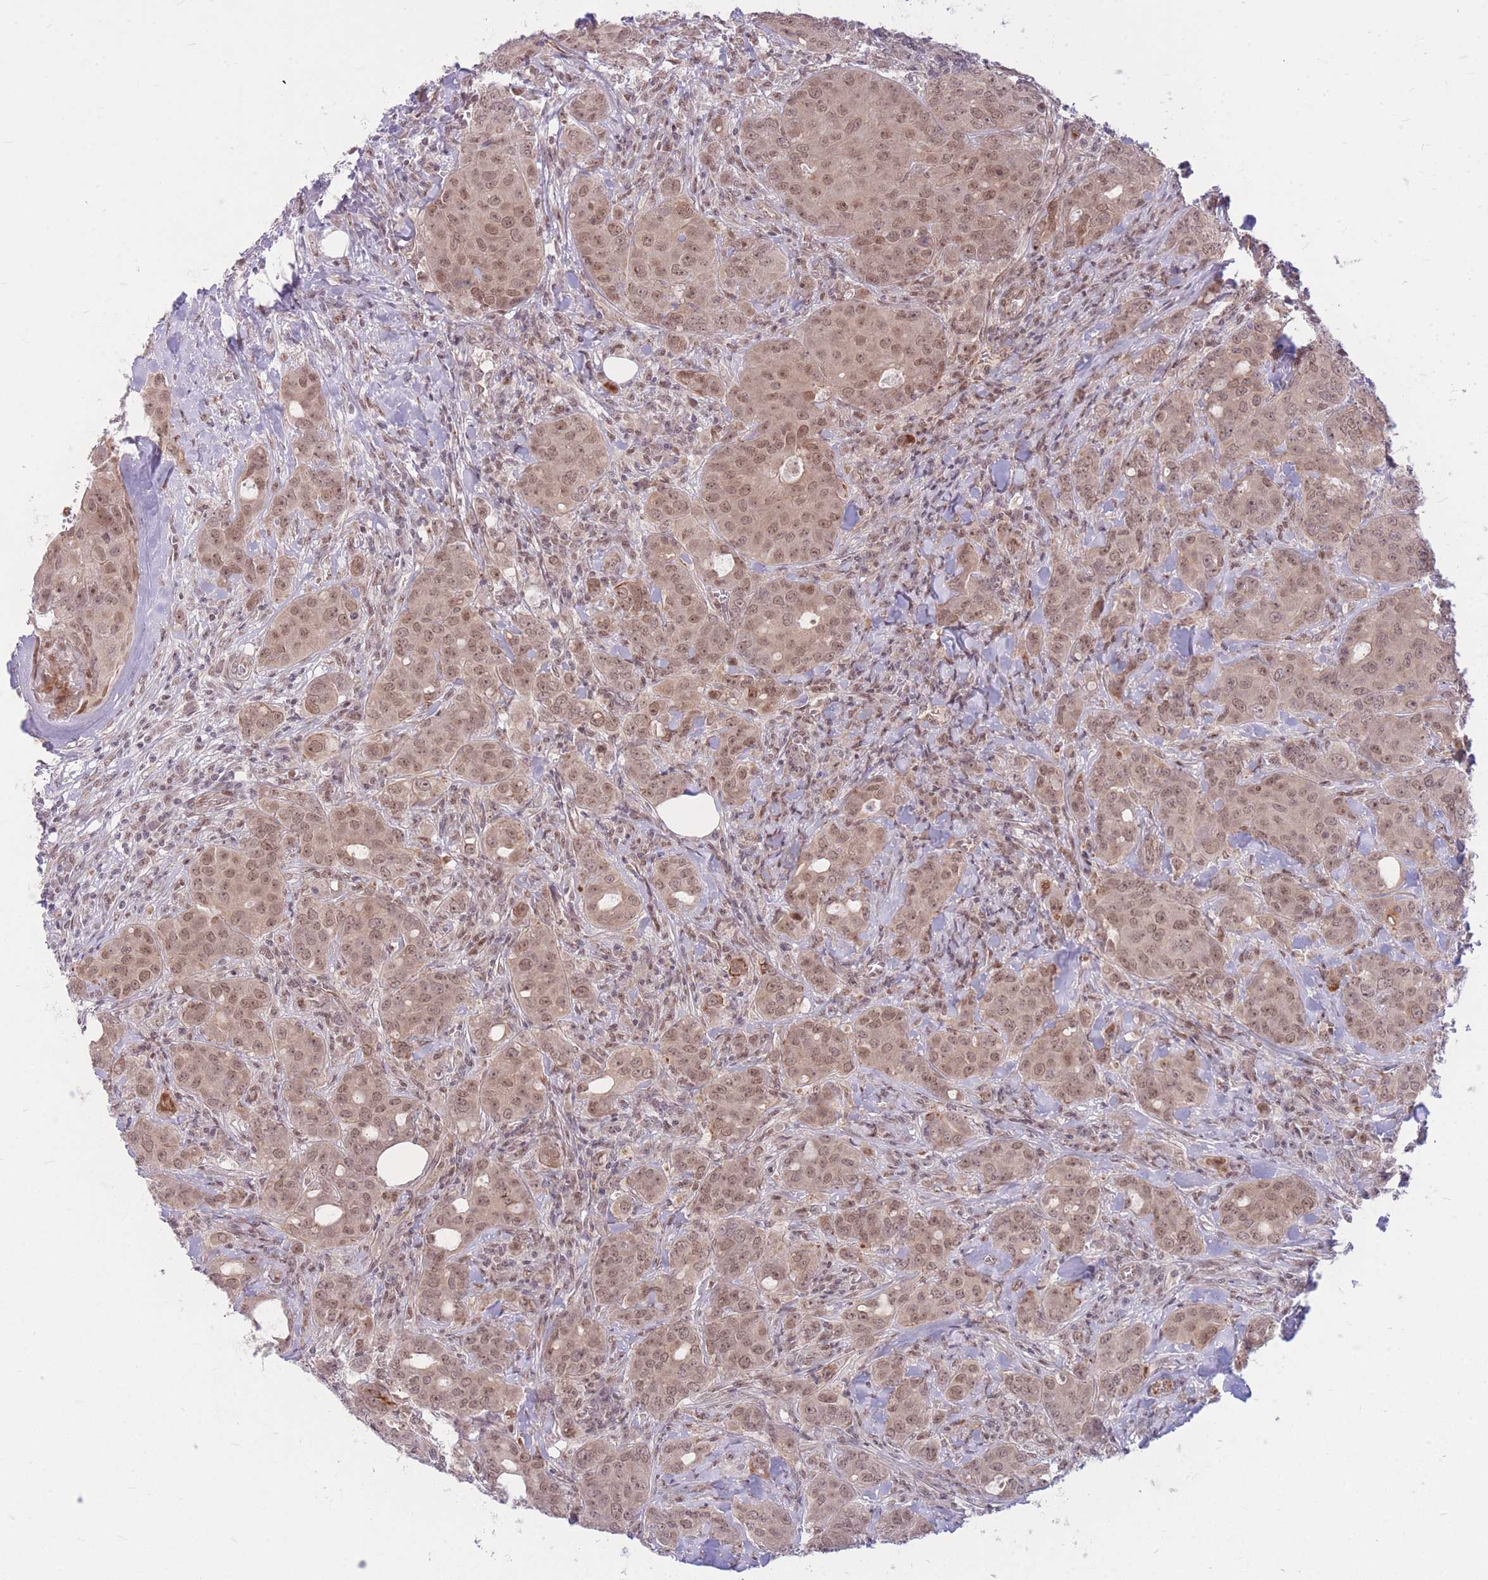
{"staining": {"intensity": "moderate", "quantity": ">75%", "location": "nuclear"}, "tissue": "breast cancer", "cell_type": "Tumor cells", "image_type": "cancer", "snomed": [{"axis": "morphology", "description": "Duct carcinoma"}, {"axis": "topography", "description": "Breast"}], "caption": "Immunohistochemical staining of human breast cancer reveals moderate nuclear protein positivity in about >75% of tumor cells.", "gene": "ERCC2", "patient": {"sex": "female", "age": 43}}